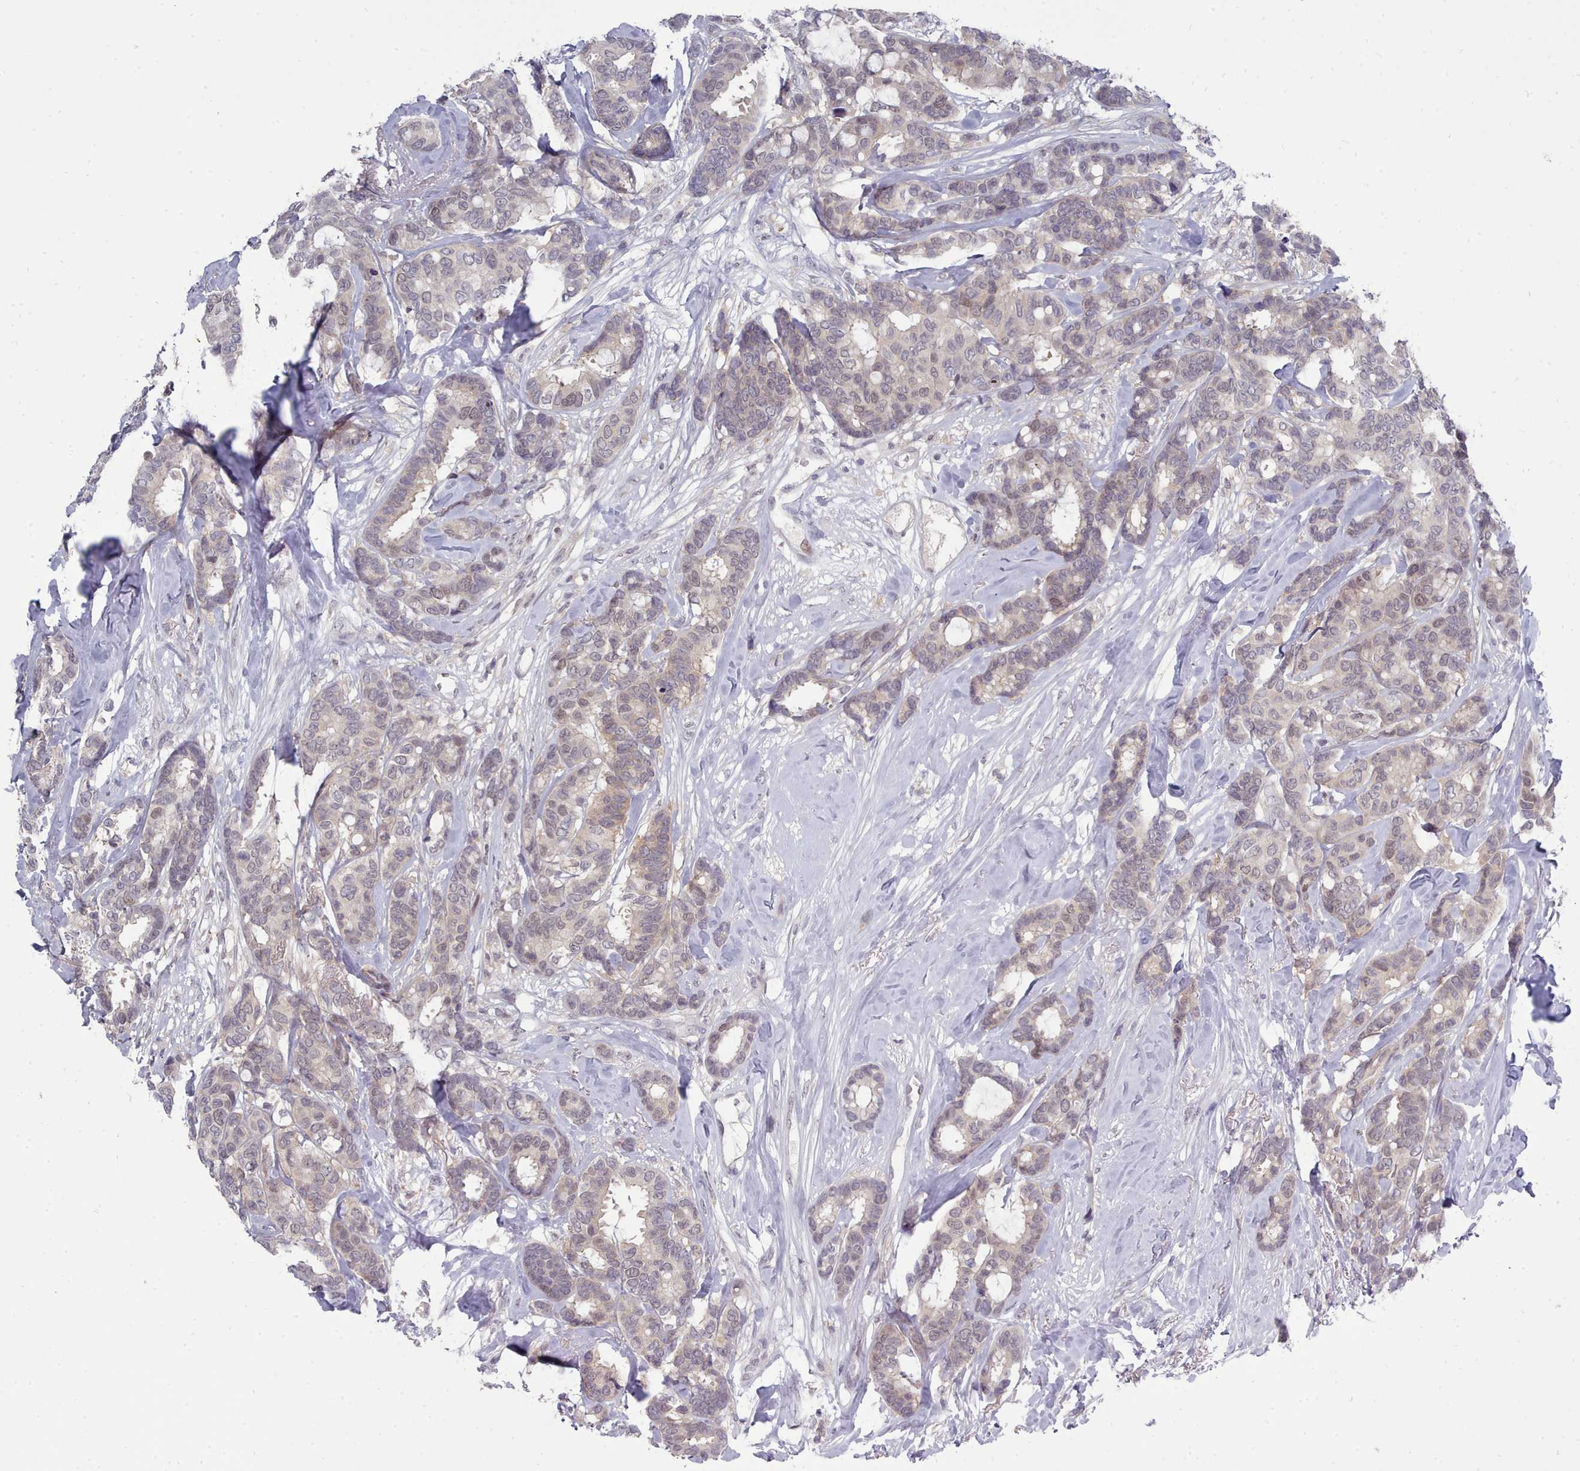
{"staining": {"intensity": "weak", "quantity": "<25%", "location": "nuclear"}, "tissue": "breast cancer", "cell_type": "Tumor cells", "image_type": "cancer", "snomed": [{"axis": "morphology", "description": "Duct carcinoma"}, {"axis": "topography", "description": "Breast"}], "caption": "Tumor cells show no significant expression in breast cancer (intraductal carcinoma). (DAB (3,3'-diaminobenzidine) IHC, high magnification).", "gene": "GINS1", "patient": {"sex": "female", "age": 87}}